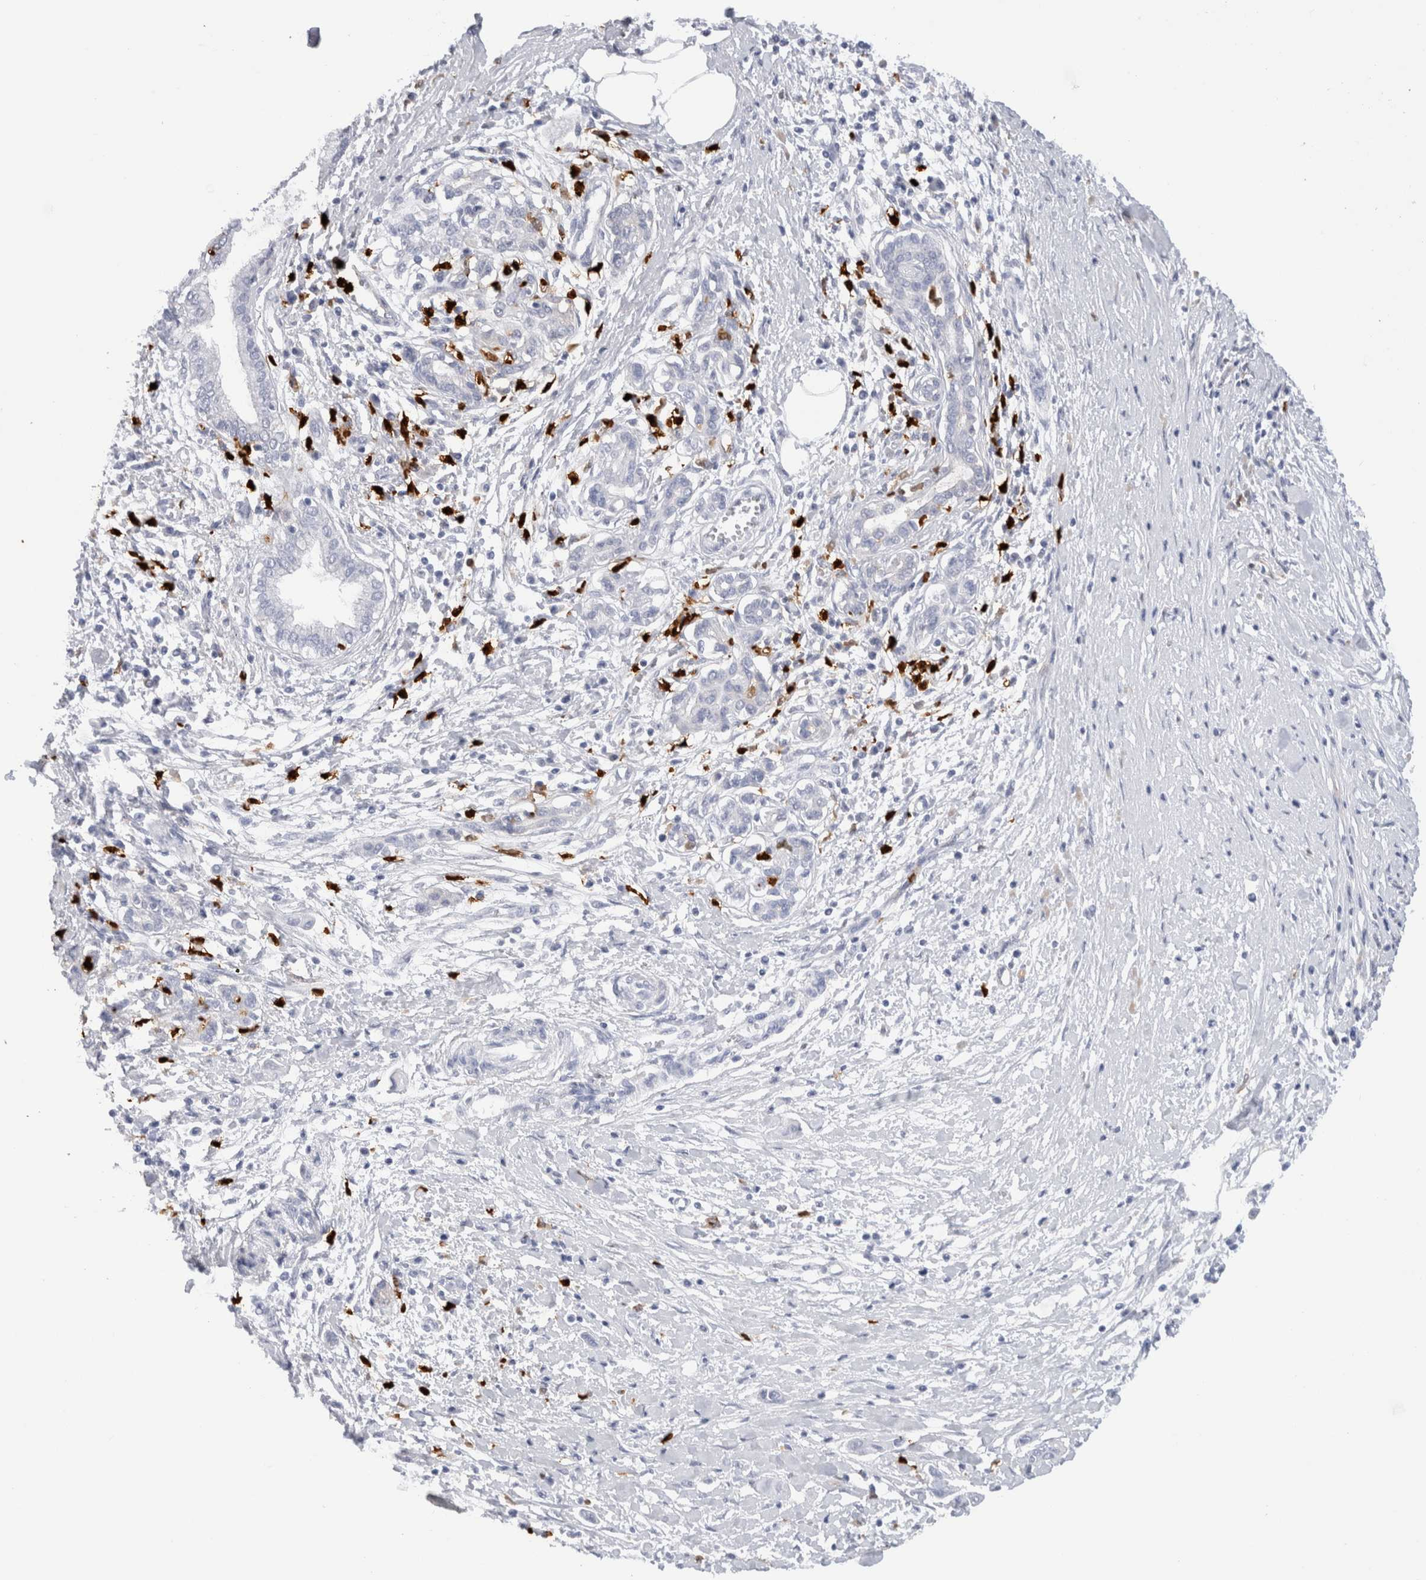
{"staining": {"intensity": "moderate", "quantity": "<25%", "location": "cytoplasmic/membranous"}, "tissue": "pancreatic cancer", "cell_type": "Tumor cells", "image_type": "cancer", "snomed": [{"axis": "morphology", "description": "Adenocarcinoma, NOS"}, {"axis": "topography", "description": "Pancreas"}], "caption": "This image shows immunohistochemistry staining of human adenocarcinoma (pancreatic), with low moderate cytoplasmic/membranous expression in about <25% of tumor cells.", "gene": "S100A8", "patient": {"sex": "male", "age": 58}}